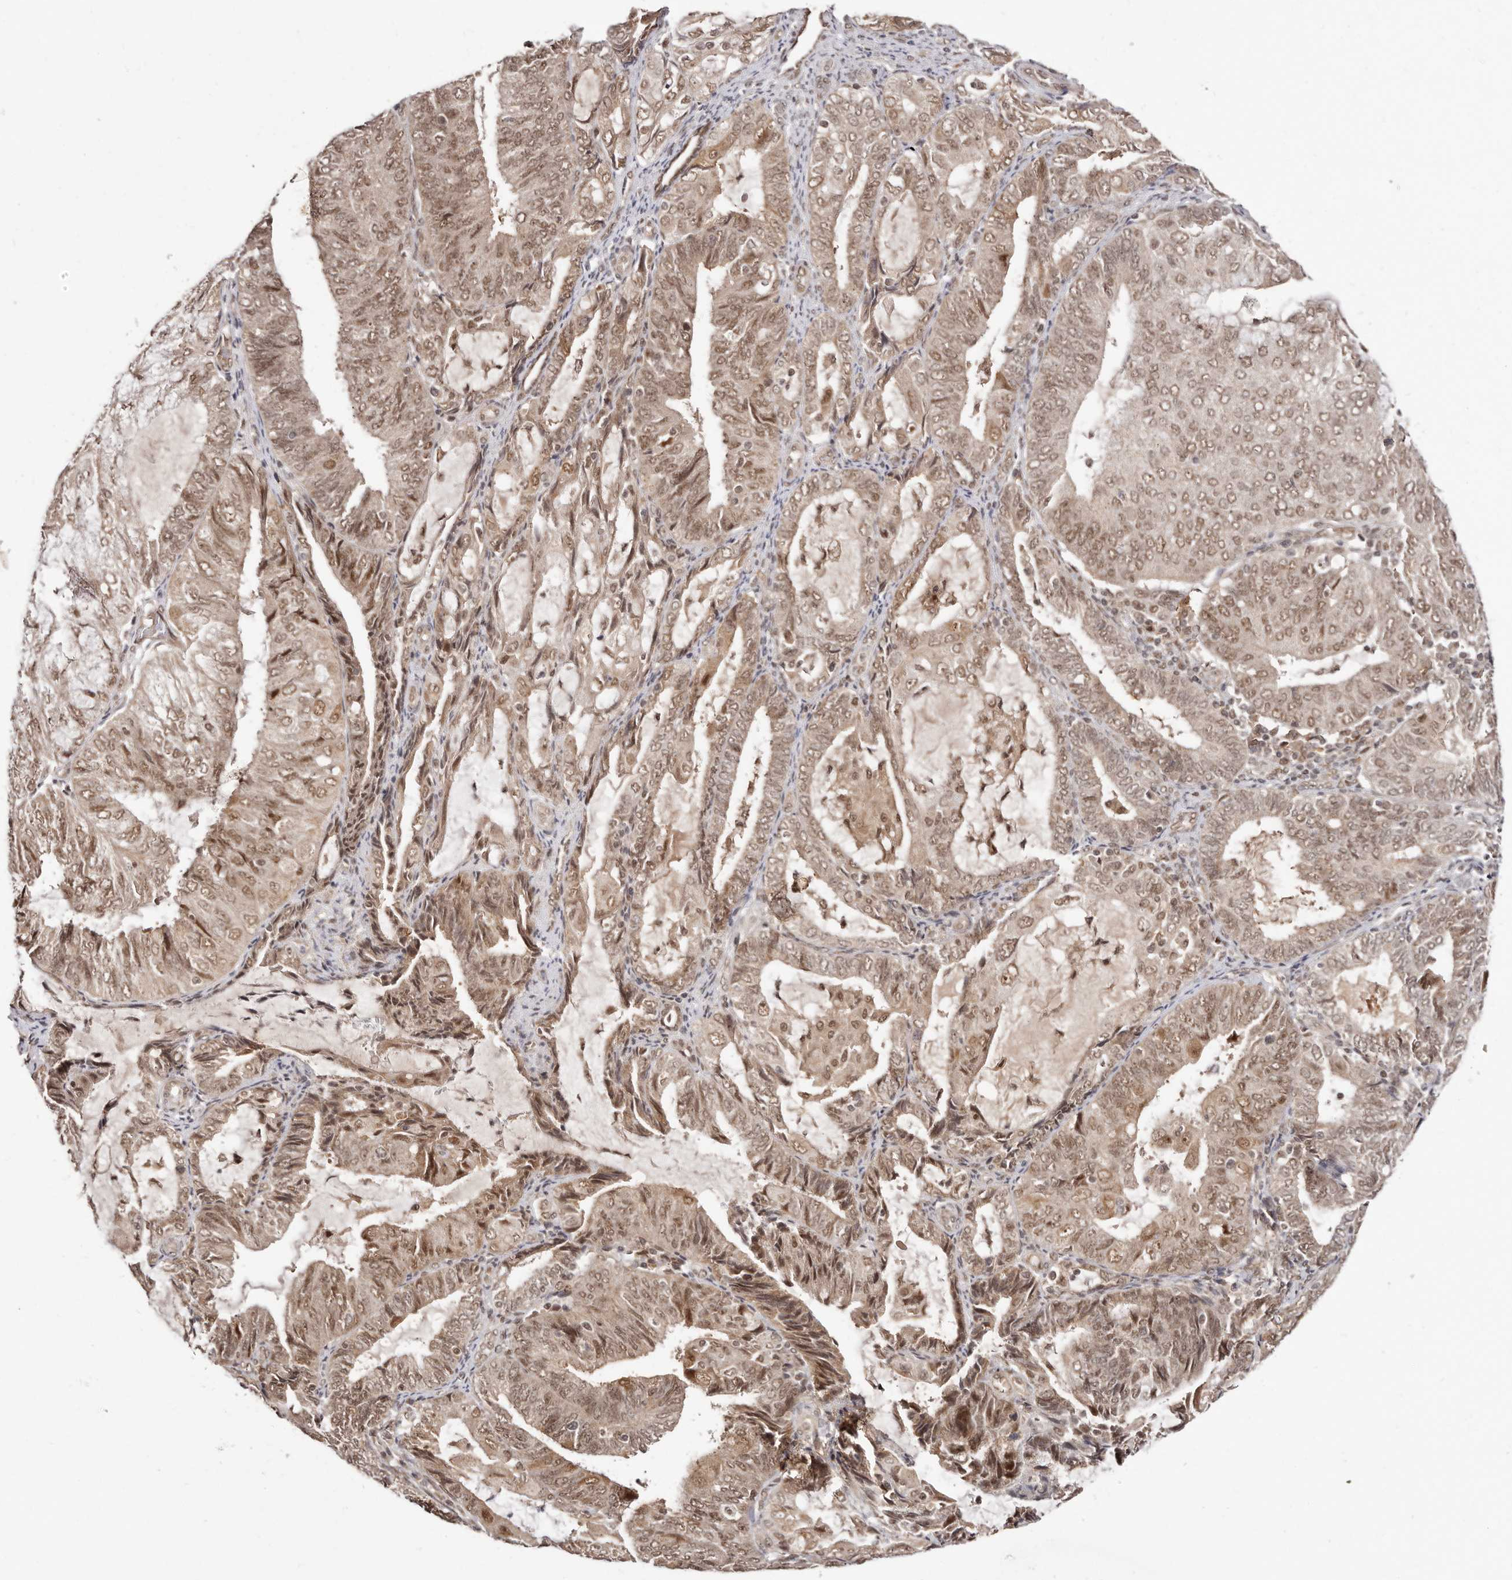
{"staining": {"intensity": "moderate", "quantity": ">75%", "location": "cytoplasmic/membranous,nuclear"}, "tissue": "endometrial cancer", "cell_type": "Tumor cells", "image_type": "cancer", "snomed": [{"axis": "morphology", "description": "Adenocarcinoma, NOS"}, {"axis": "topography", "description": "Endometrium"}], "caption": "Endometrial cancer tissue exhibits moderate cytoplasmic/membranous and nuclear expression in approximately >75% of tumor cells, visualized by immunohistochemistry. Ihc stains the protein in brown and the nuclei are stained blue.", "gene": "MED8", "patient": {"sex": "female", "age": 81}}